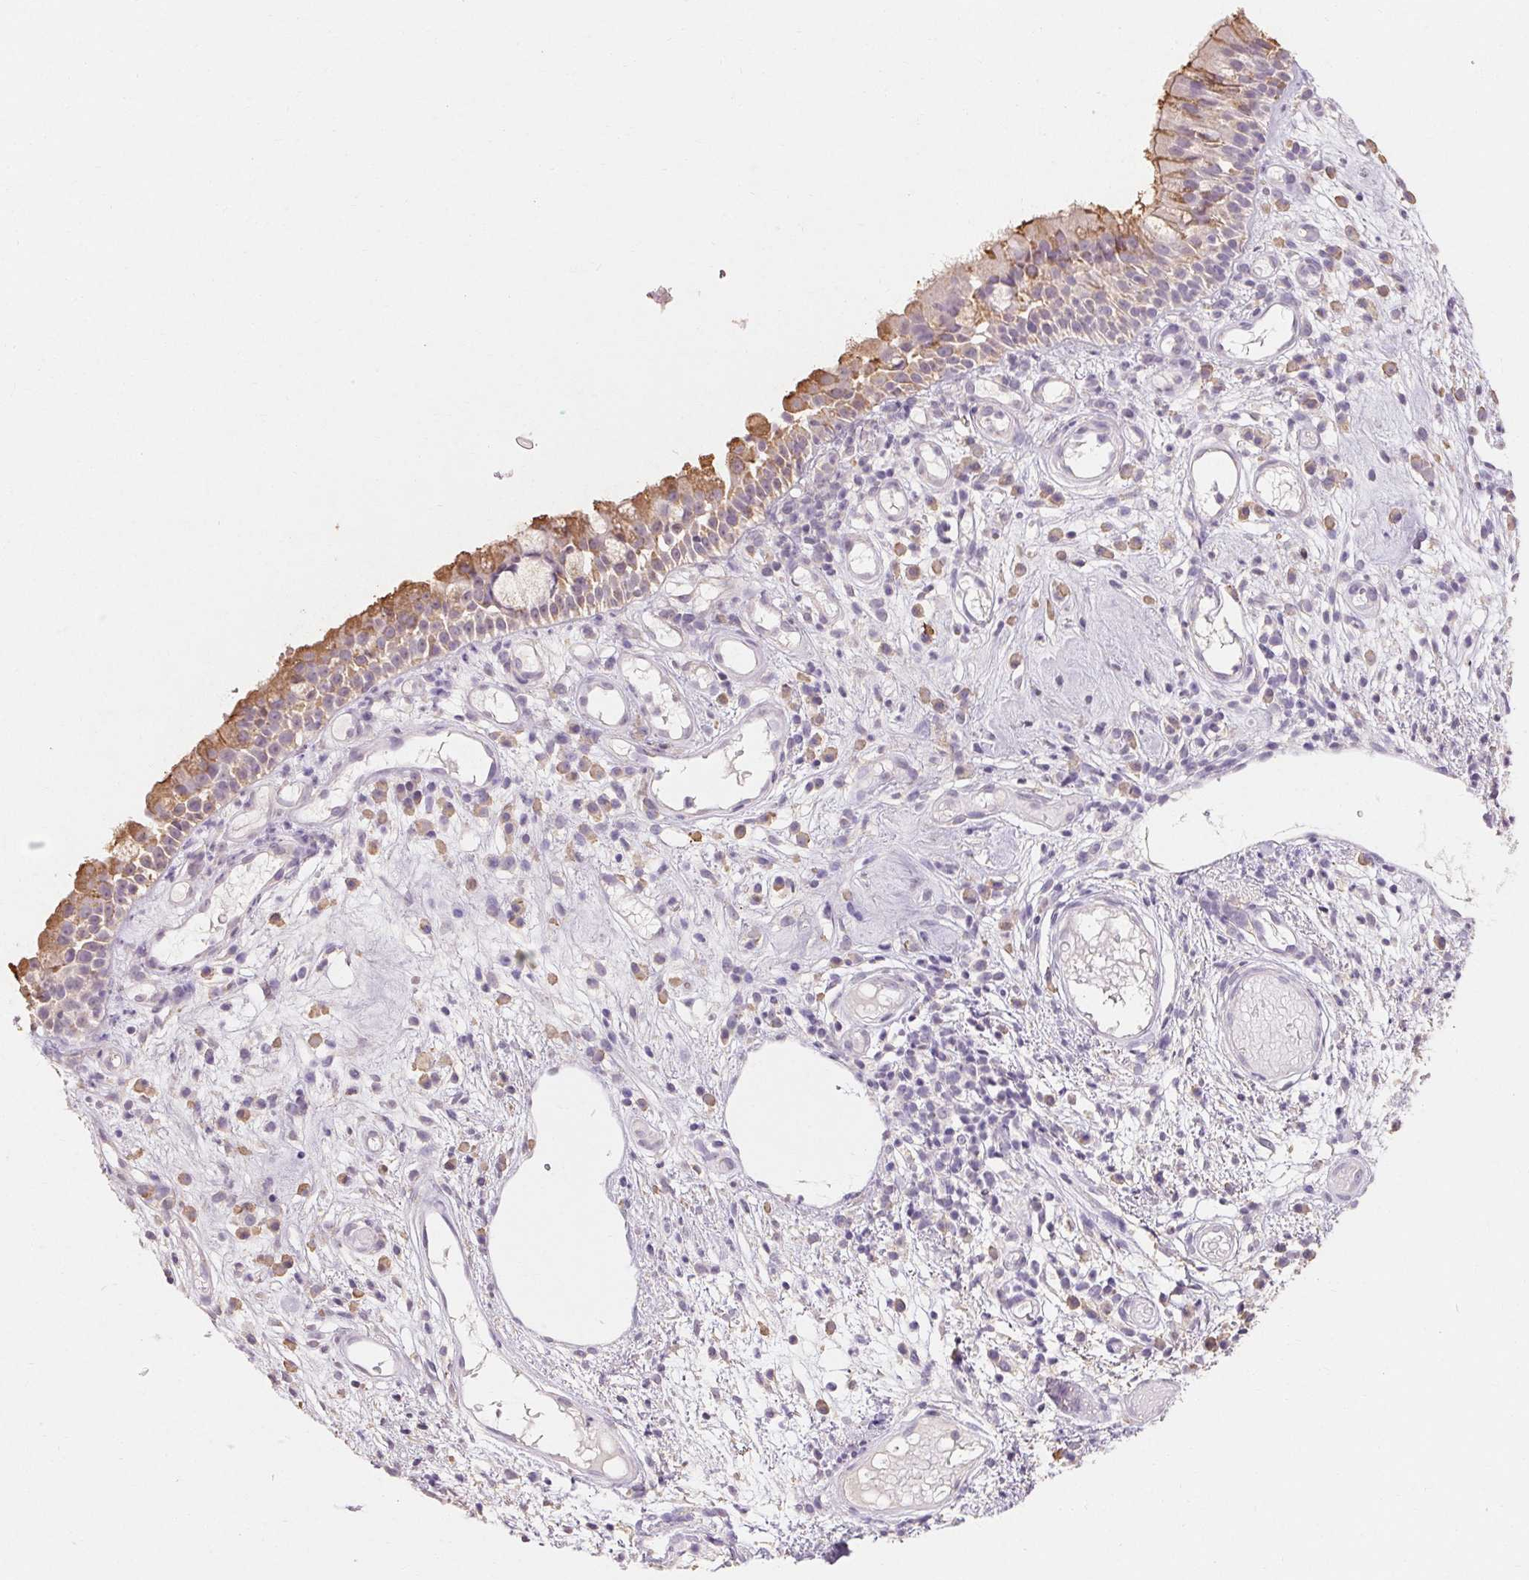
{"staining": {"intensity": "moderate", "quantity": "<25%", "location": "cytoplasmic/membranous"}, "tissue": "nasopharynx", "cell_type": "Respiratory epithelial cells", "image_type": "normal", "snomed": [{"axis": "morphology", "description": "Normal tissue, NOS"}, {"axis": "morphology", "description": "Inflammation, NOS"}, {"axis": "topography", "description": "Nasopharynx"}], "caption": "Protein analysis of unremarkable nasopharynx reveals moderate cytoplasmic/membranous staining in about <25% of respiratory epithelial cells.", "gene": "MAP7D2", "patient": {"sex": "male", "age": 54}}